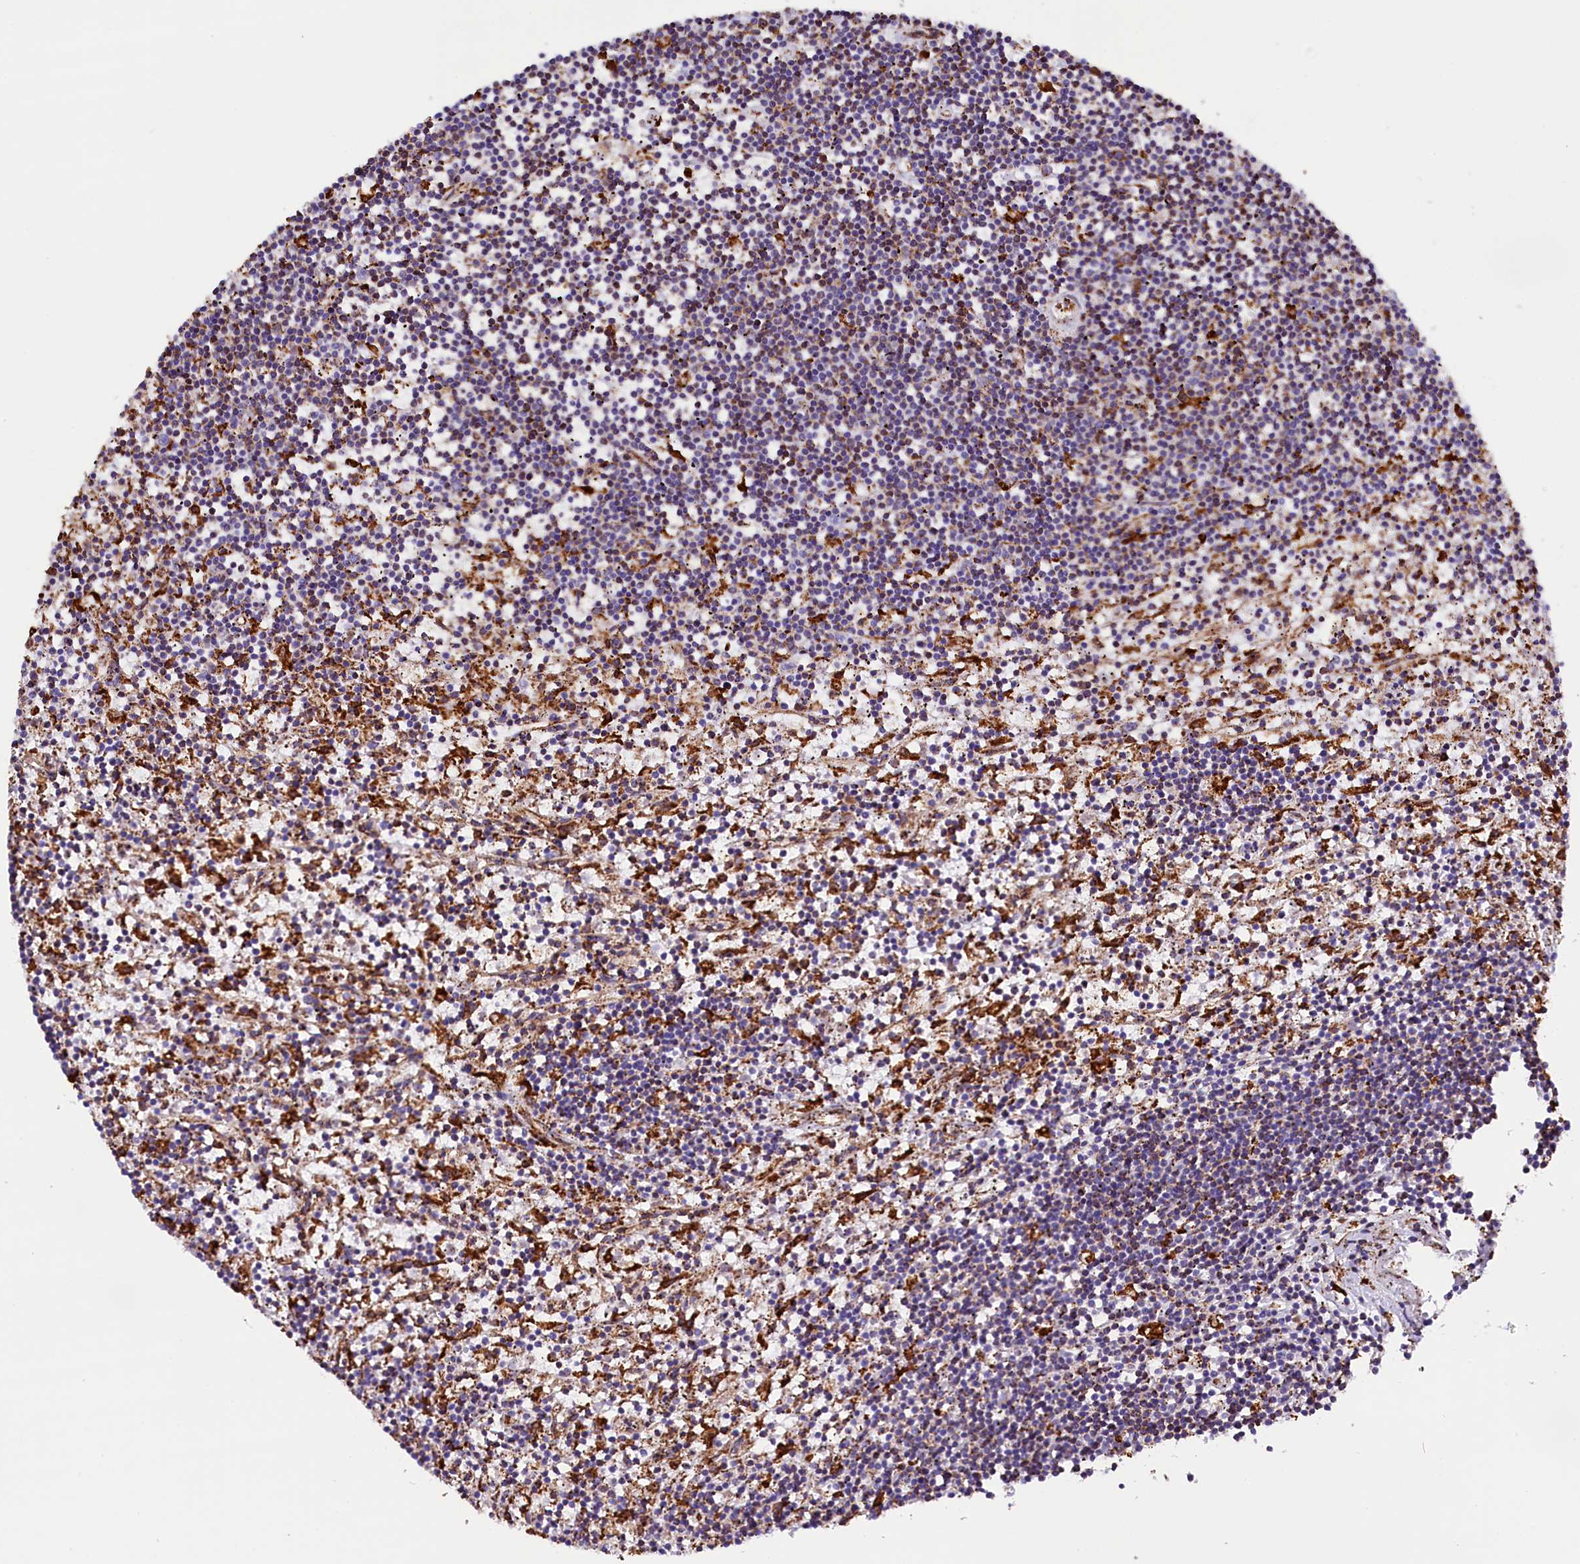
{"staining": {"intensity": "negative", "quantity": "none", "location": "none"}, "tissue": "lymphoma", "cell_type": "Tumor cells", "image_type": "cancer", "snomed": [{"axis": "morphology", "description": "Malignant lymphoma, non-Hodgkin's type, Low grade"}, {"axis": "topography", "description": "Spleen"}], "caption": "A photomicrograph of human low-grade malignant lymphoma, non-Hodgkin's type is negative for staining in tumor cells.", "gene": "CMTR2", "patient": {"sex": "male", "age": 76}}